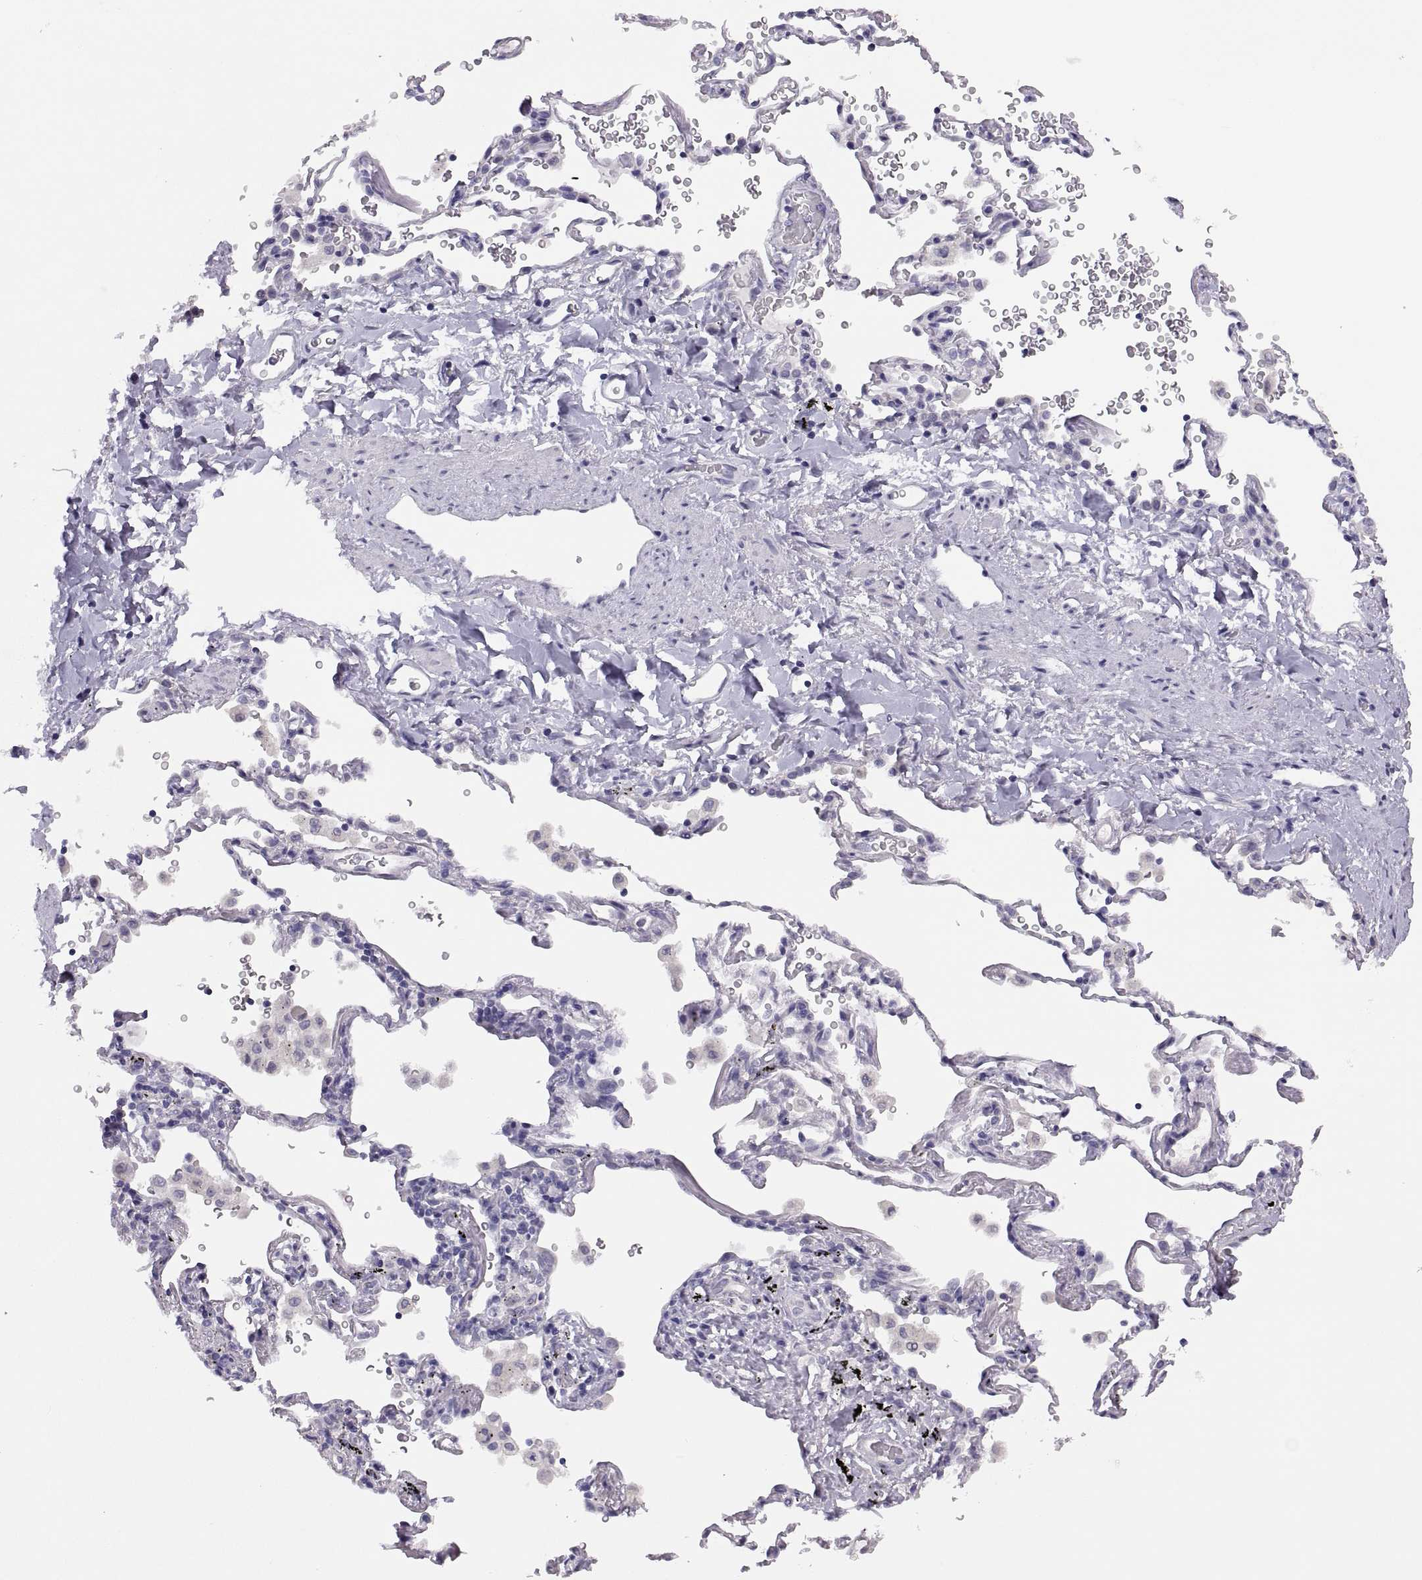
{"staining": {"intensity": "negative", "quantity": "none", "location": "none"}, "tissue": "soft tissue", "cell_type": "Chondrocytes", "image_type": "normal", "snomed": [{"axis": "morphology", "description": "Normal tissue, NOS"}, {"axis": "morphology", "description": "Adenocarcinoma, NOS"}, {"axis": "topography", "description": "Cartilage tissue"}, {"axis": "topography", "description": "Lung"}], "caption": "Immunohistochemistry (IHC) photomicrograph of normal soft tissue: soft tissue stained with DAB demonstrates no significant protein staining in chondrocytes. Brightfield microscopy of immunohistochemistry stained with DAB (3,3'-diaminobenzidine) (brown) and hematoxylin (blue), captured at high magnification.", "gene": "STRC", "patient": {"sex": "male", "age": 59}}